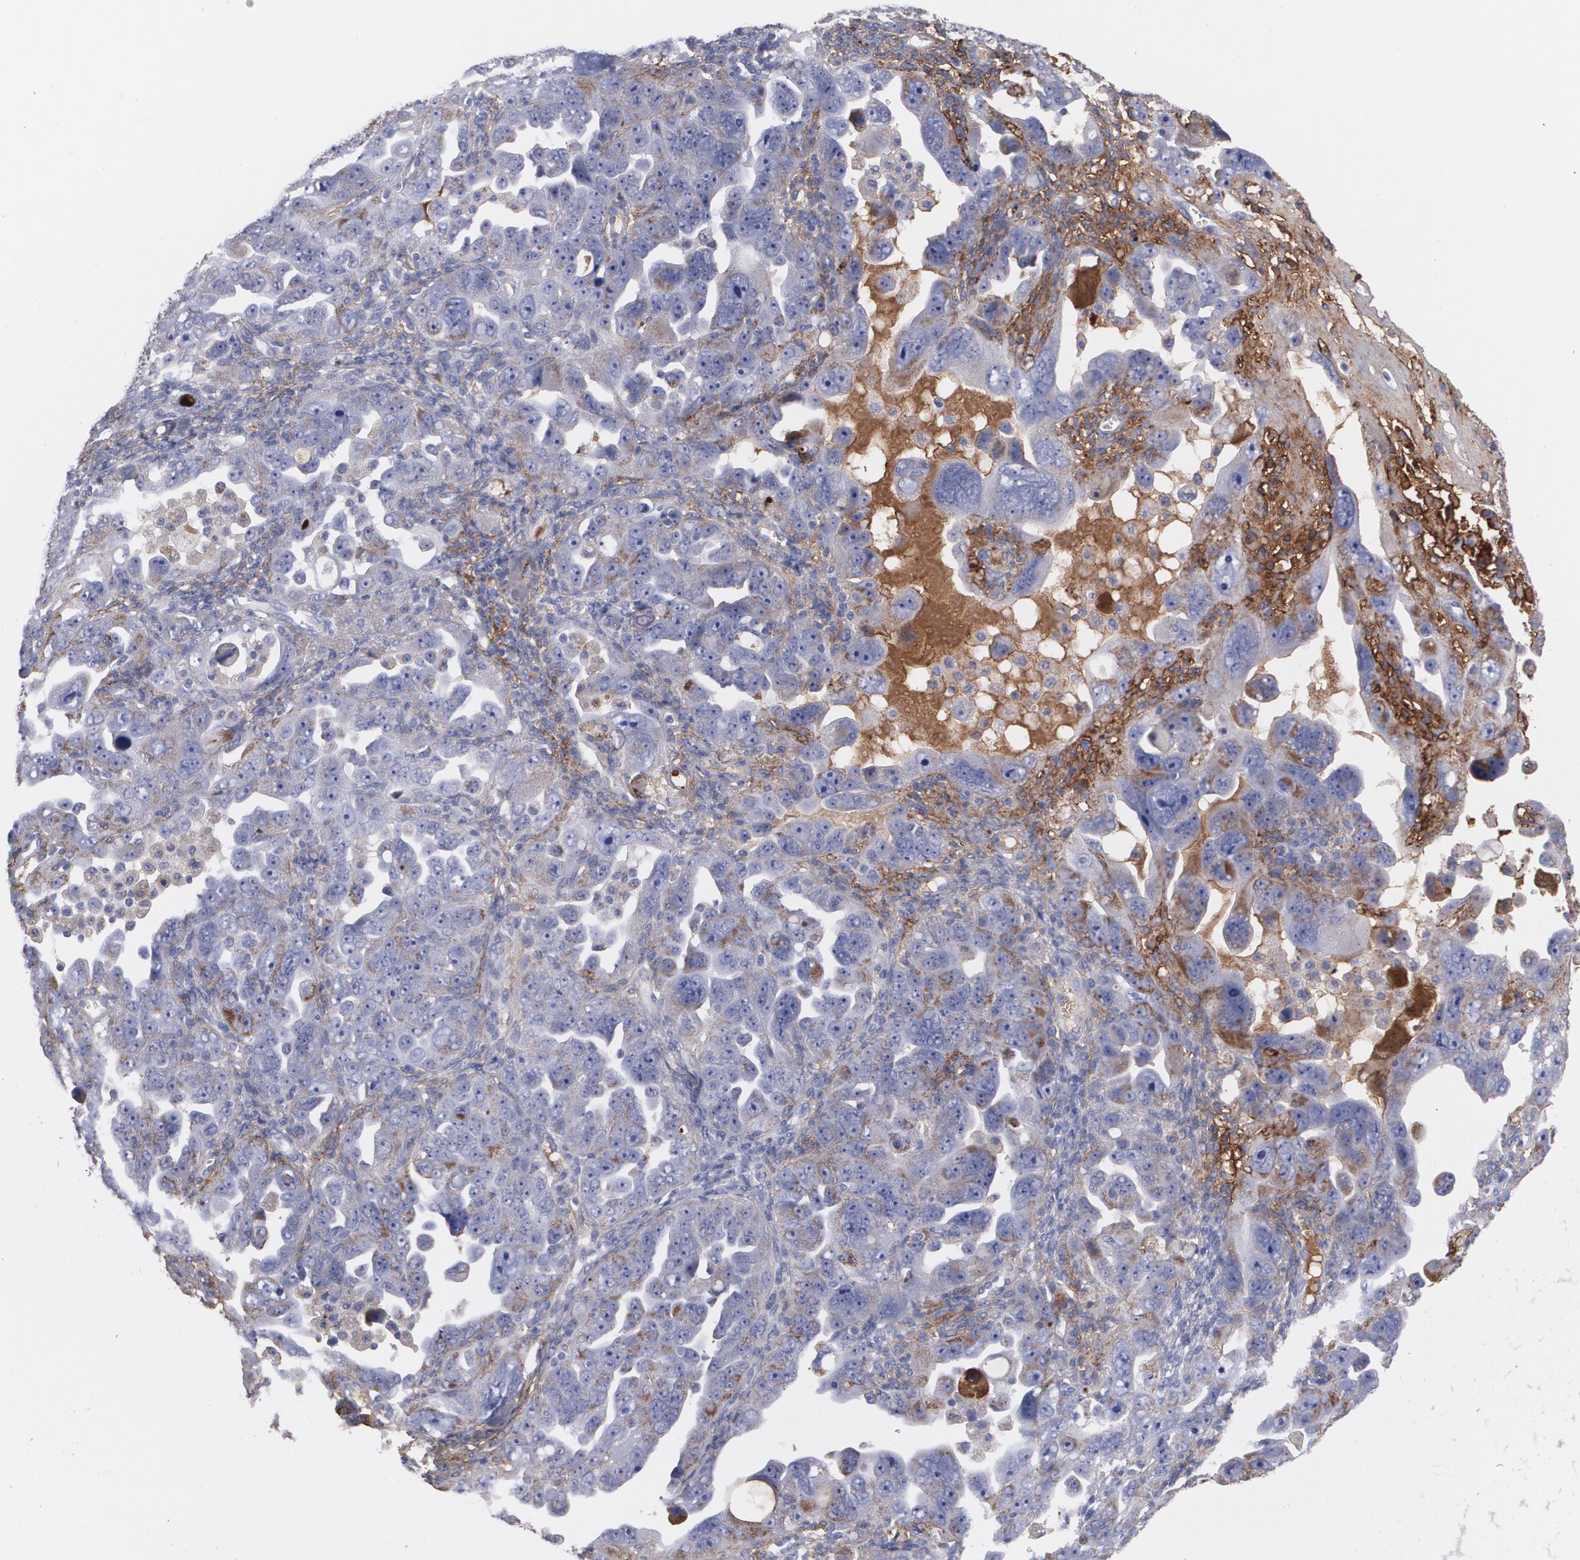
{"staining": {"intensity": "moderate", "quantity": "25%-75%", "location": "cytoplasmic/membranous"}, "tissue": "ovarian cancer", "cell_type": "Tumor cells", "image_type": "cancer", "snomed": [{"axis": "morphology", "description": "Cystadenocarcinoma, serous, NOS"}, {"axis": "topography", "description": "Ovary"}], "caption": "This histopathology image shows ovarian cancer (serous cystadenocarcinoma) stained with IHC to label a protein in brown. The cytoplasmic/membranous of tumor cells show moderate positivity for the protein. Nuclei are counter-stained blue.", "gene": "FBLN1", "patient": {"sex": "female", "age": 66}}